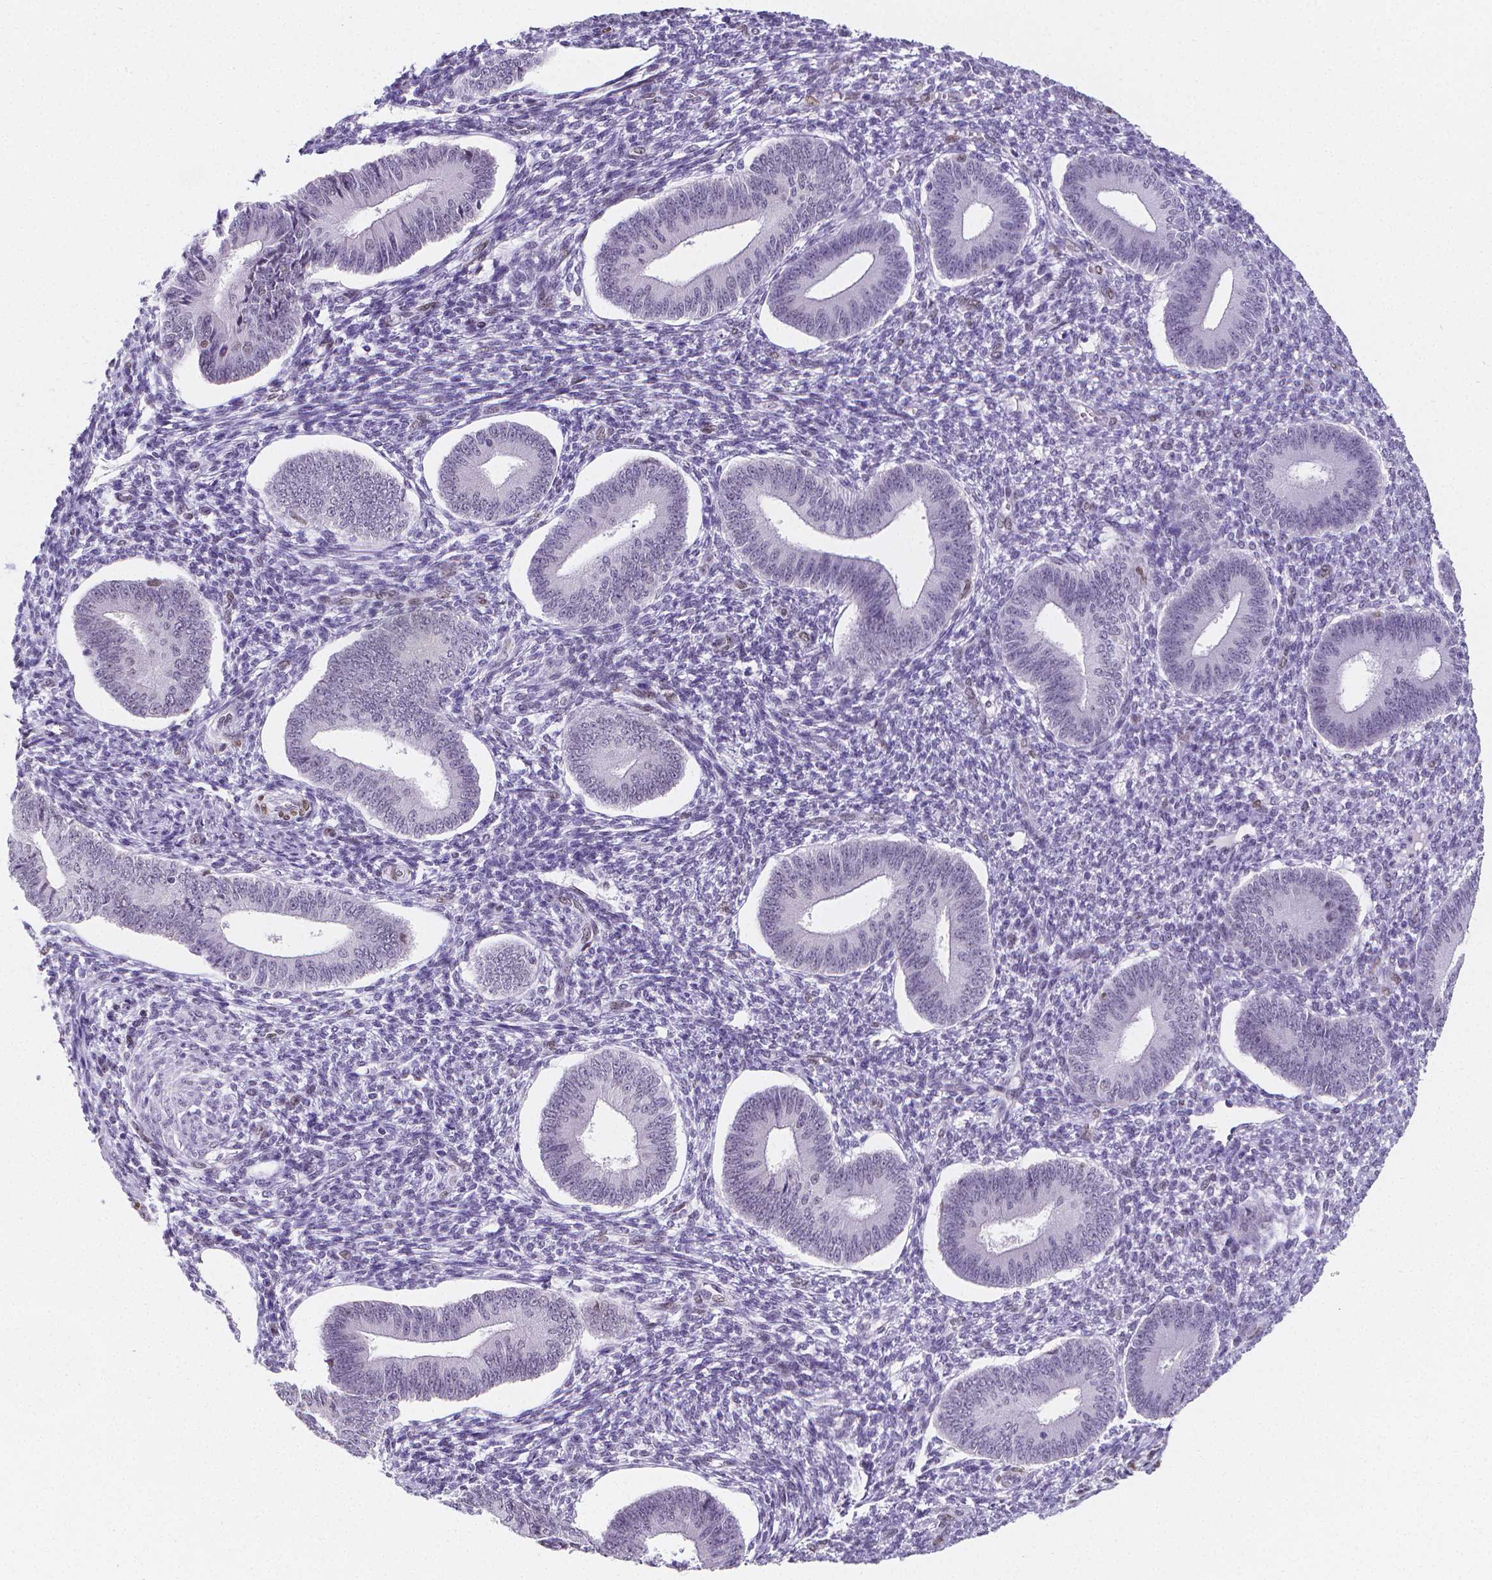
{"staining": {"intensity": "negative", "quantity": "none", "location": "none"}, "tissue": "endometrium", "cell_type": "Cells in endometrial stroma", "image_type": "normal", "snomed": [{"axis": "morphology", "description": "Normal tissue, NOS"}, {"axis": "topography", "description": "Endometrium"}], "caption": "A high-resolution image shows IHC staining of normal endometrium, which shows no significant staining in cells in endometrial stroma. The staining is performed using DAB (3,3'-diaminobenzidine) brown chromogen with nuclei counter-stained in using hematoxylin.", "gene": "MEF2C", "patient": {"sex": "female", "age": 42}}